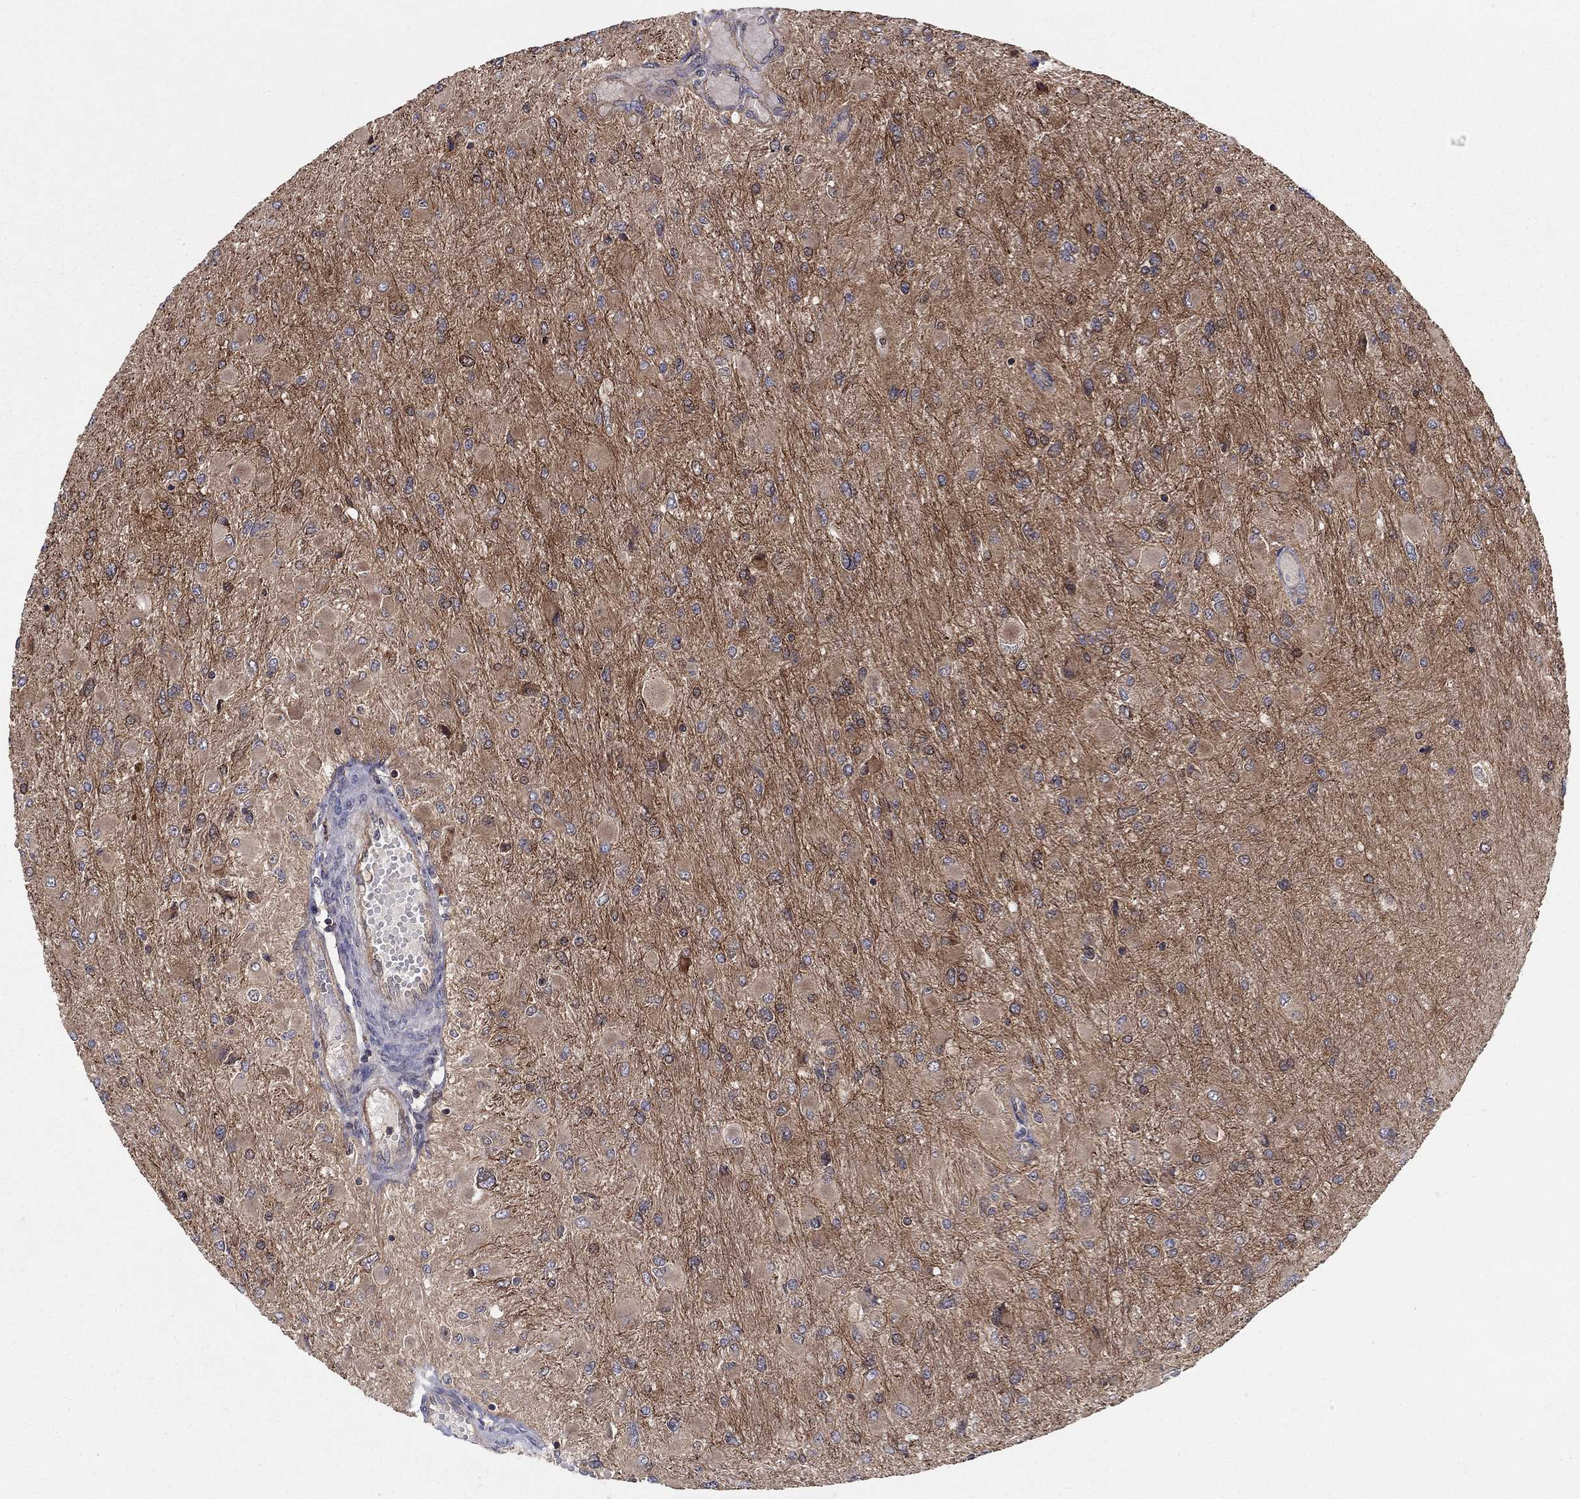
{"staining": {"intensity": "weak", "quantity": ">75%", "location": "cytoplasmic/membranous"}, "tissue": "glioma", "cell_type": "Tumor cells", "image_type": "cancer", "snomed": [{"axis": "morphology", "description": "Glioma, malignant, High grade"}, {"axis": "topography", "description": "Cerebral cortex"}], "caption": "An image of malignant glioma (high-grade) stained for a protein exhibits weak cytoplasmic/membranous brown staining in tumor cells.", "gene": "BMERB1", "patient": {"sex": "female", "age": 36}}